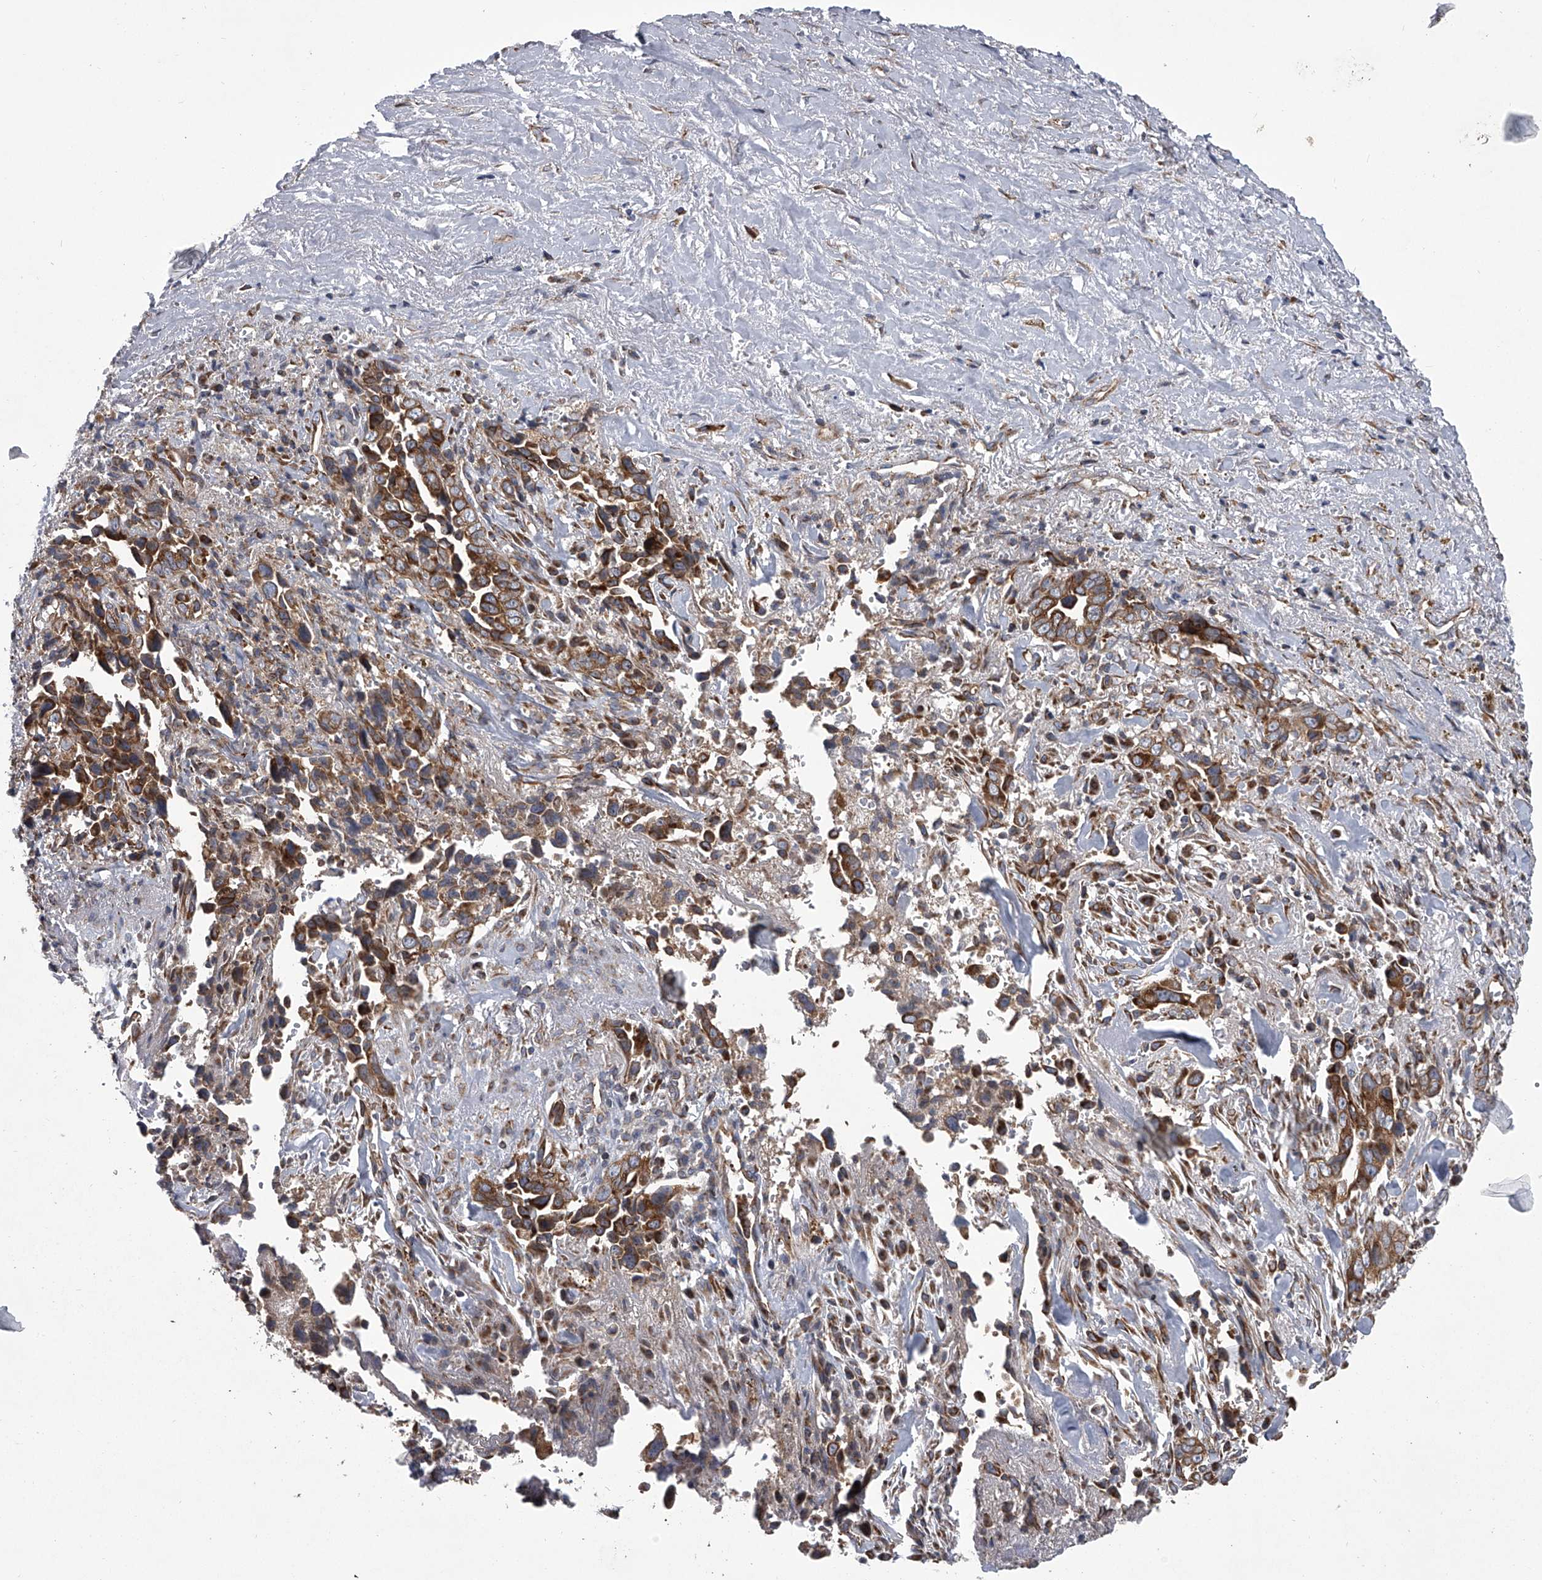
{"staining": {"intensity": "strong", "quantity": ">75%", "location": "cytoplasmic/membranous"}, "tissue": "liver cancer", "cell_type": "Tumor cells", "image_type": "cancer", "snomed": [{"axis": "morphology", "description": "Cholangiocarcinoma"}, {"axis": "topography", "description": "Liver"}], "caption": "This is an image of immunohistochemistry staining of cholangiocarcinoma (liver), which shows strong positivity in the cytoplasmic/membranous of tumor cells.", "gene": "ZC3H15", "patient": {"sex": "female", "age": 79}}